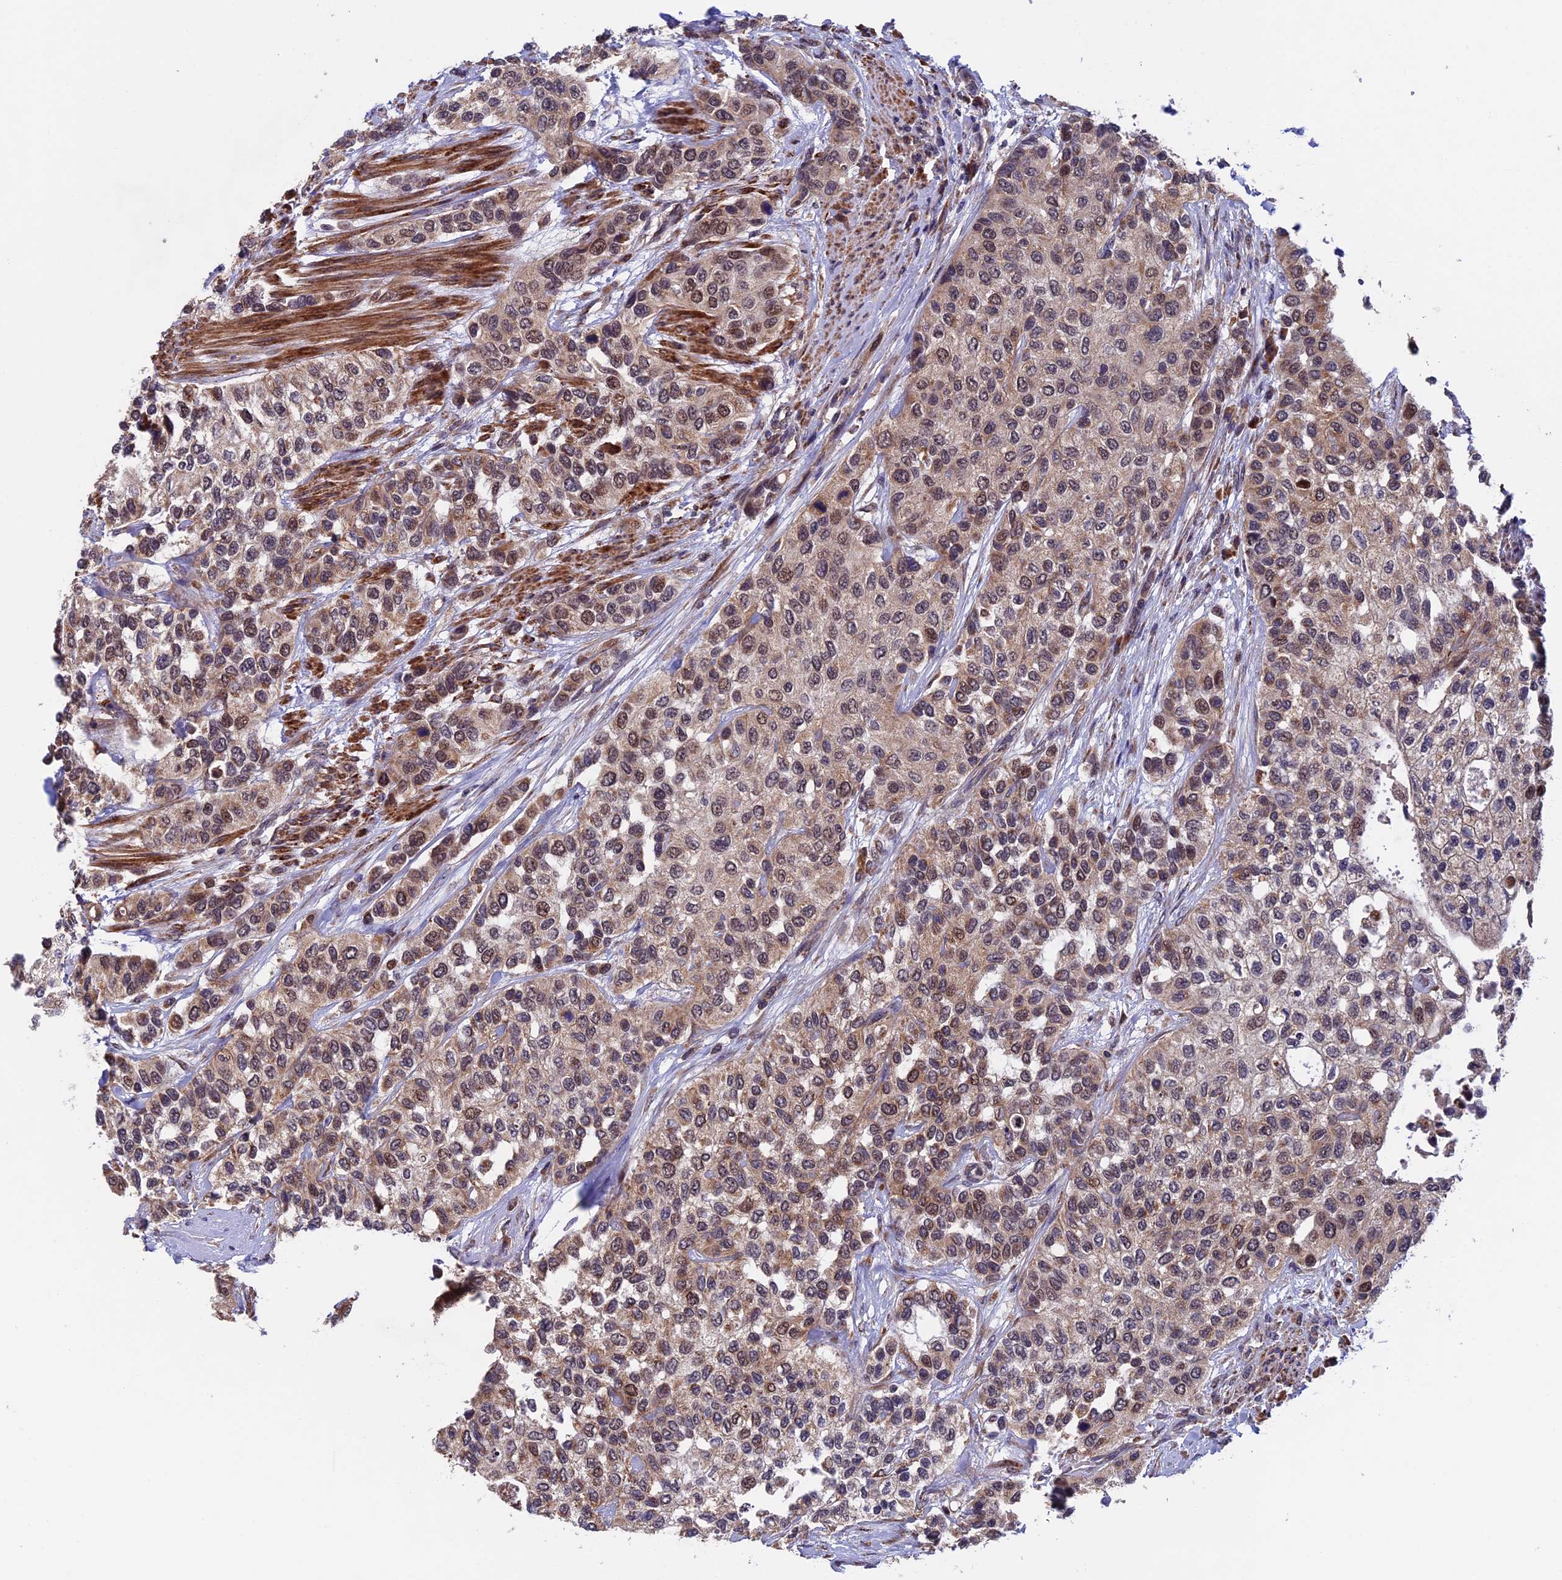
{"staining": {"intensity": "moderate", "quantity": ">75%", "location": "cytoplasmic/membranous,nuclear"}, "tissue": "urothelial cancer", "cell_type": "Tumor cells", "image_type": "cancer", "snomed": [{"axis": "morphology", "description": "Normal tissue, NOS"}, {"axis": "morphology", "description": "Urothelial carcinoma, High grade"}, {"axis": "topography", "description": "Vascular tissue"}, {"axis": "topography", "description": "Urinary bladder"}], "caption": "This is an image of immunohistochemistry staining of high-grade urothelial carcinoma, which shows moderate staining in the cytoplasmic/membranous and nuclear of tumor cells.", "gene": "RNF17", "patient": {"sex": "female", "age": 56}}